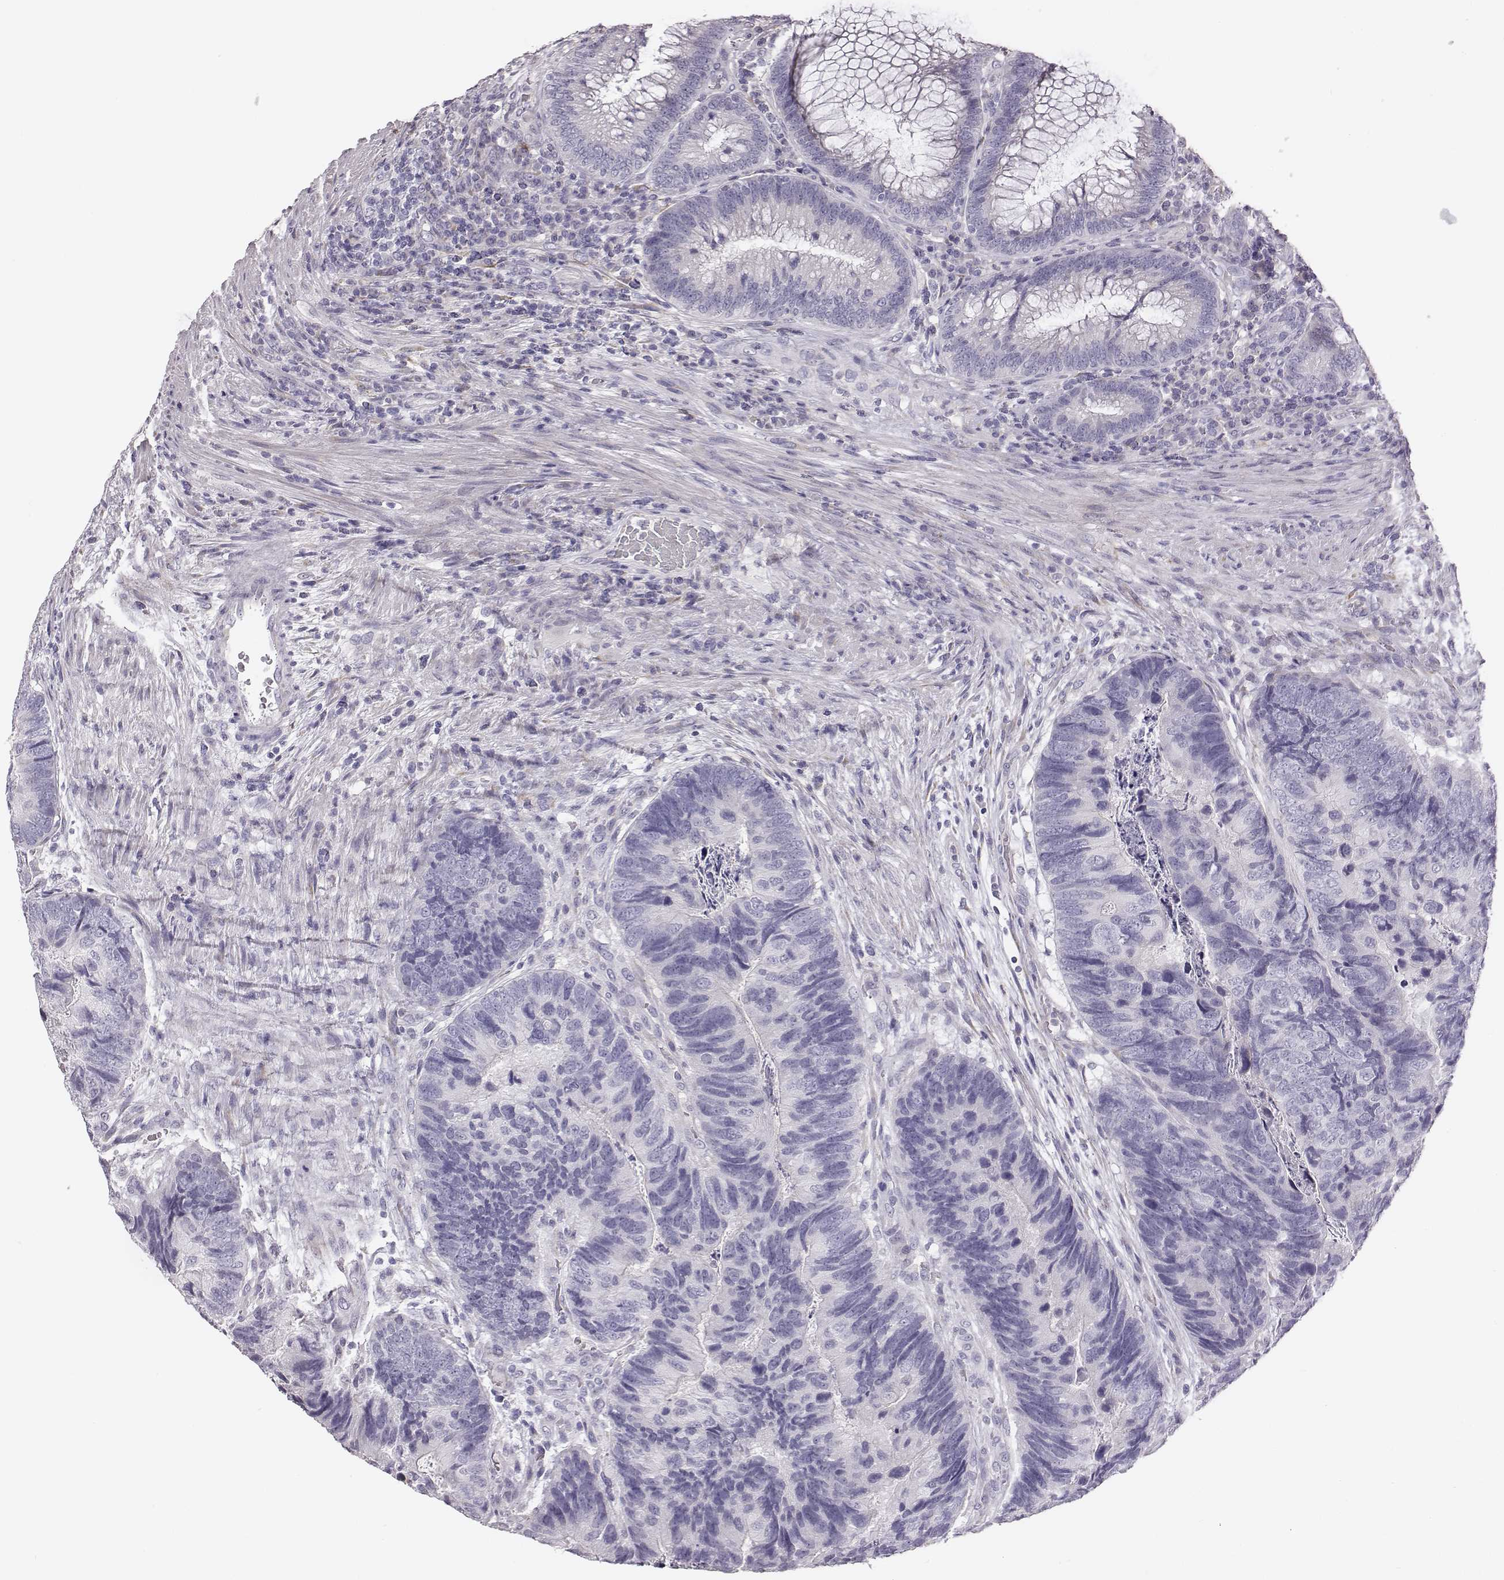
{"staining": {"intensity": "negative", "quantity": "none", "location": "none"}, "tissue": "colorectal cancer", "cell_type": "Tumor cells", "image_type": "cancer", "snomed": [{"axis": "morphology", "description": "Adenocarcinoma, NOS"}, {"axis": "topography", "description": "Colon"}], "caption": "Immunohistochemistry micrograph of human colorectal adenocarcinoma stained for a protein (brown), which displays no positivity in tumor cells.", "gene": "GUCA1A", "patient": {"sex": "female", "age": 67}}